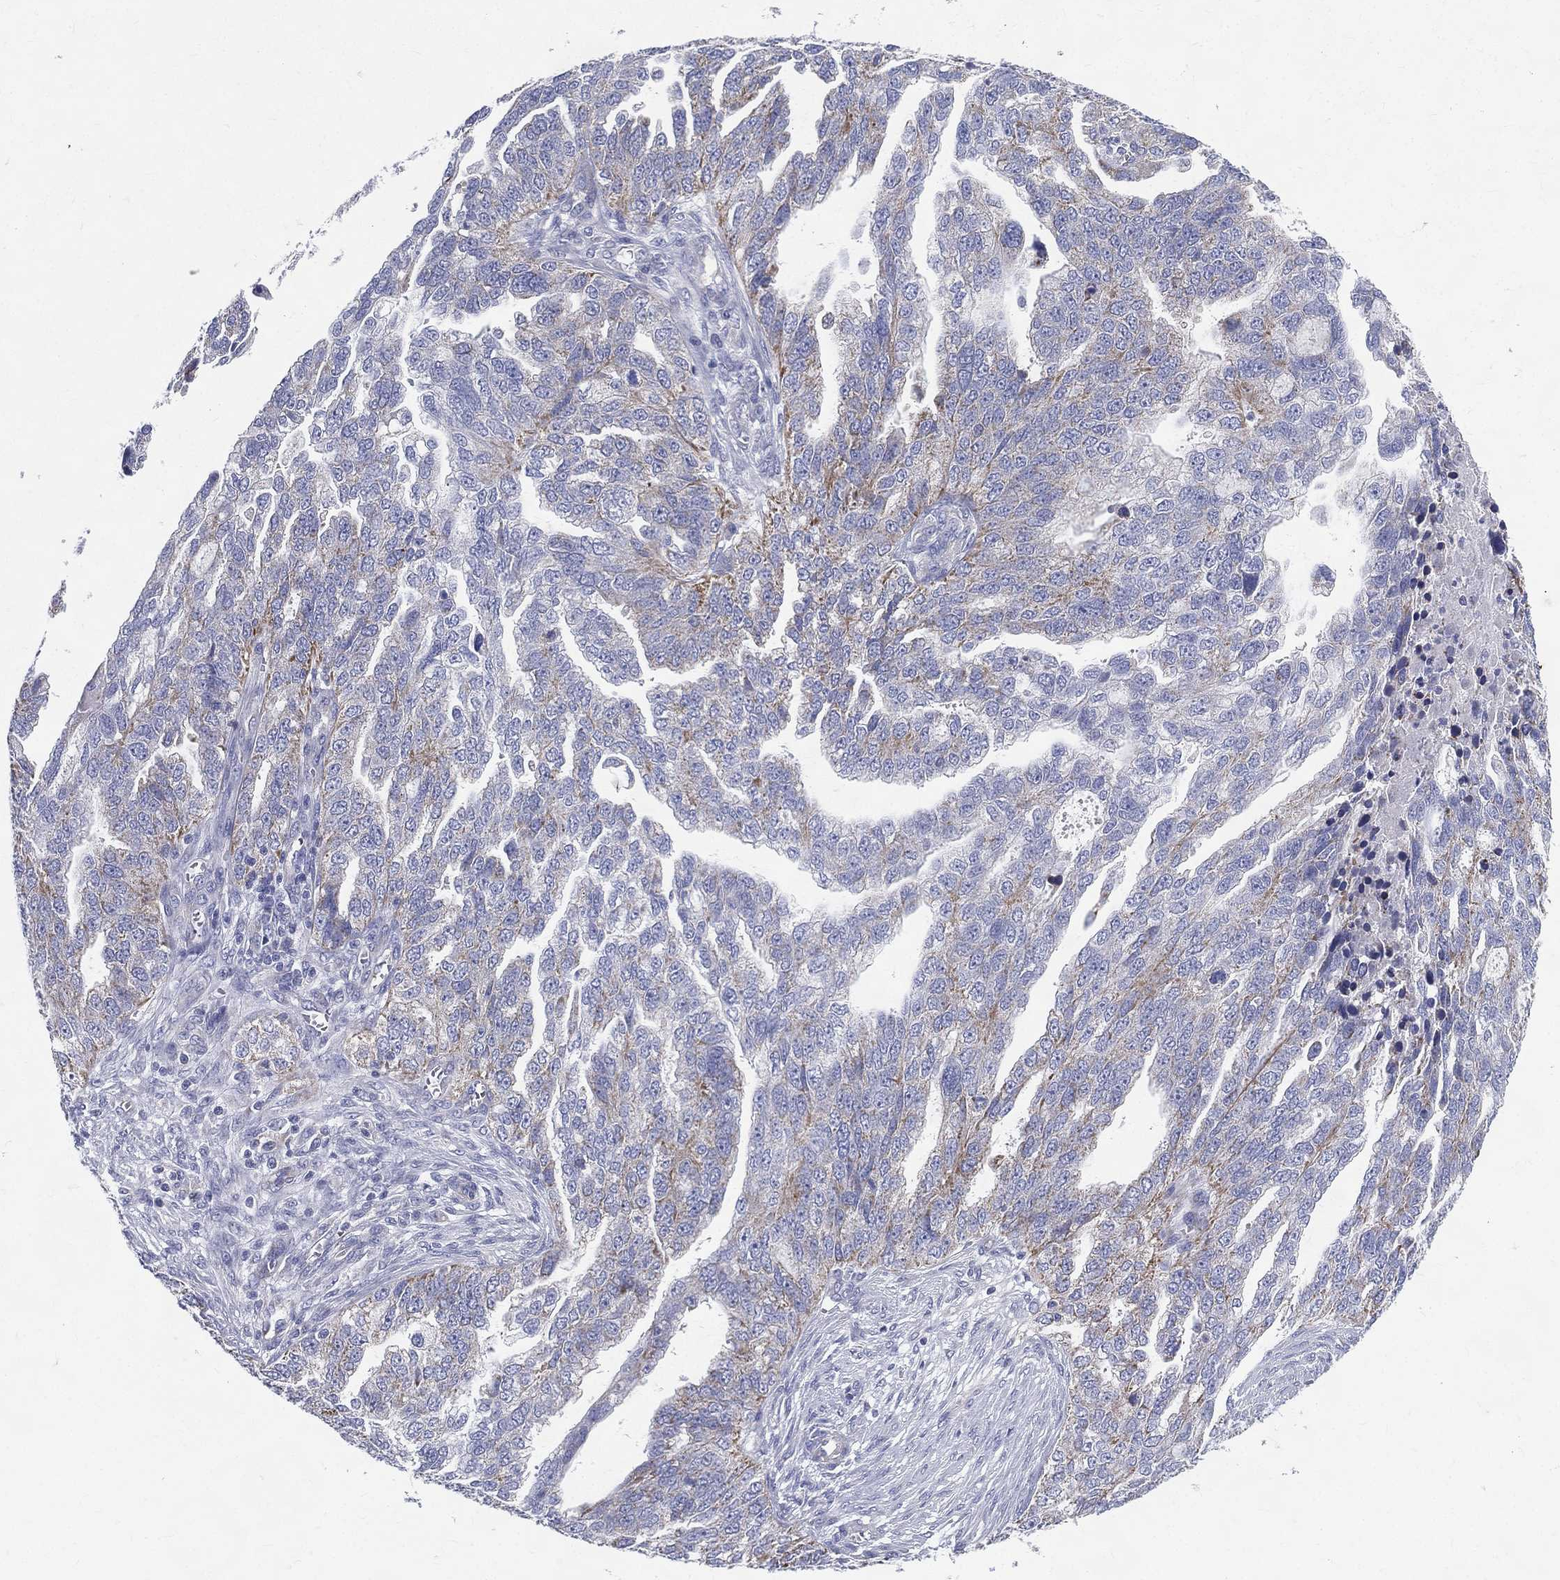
{"staining": {"intensity": "moderate", "quantity": "<25%", "location": "cytoplasmic/membranous"}, "tissue": "ovarian cancer", "cell_type": "Tumor cells", "image_type": "cancer", "snomed": [{"axis": "morphology", "description": "Cystadenocarcinoma, serous, NOS"}, {"axis": "topography", "description": "Ovary"}], "caption": "Serous cystadenocarcinoma (ovarian) tissue shows moderate cytoplasmic/membranous expression in approximately <25% of tumor cells", "gene": "PWWP3A", "patient": {"sex": "female", "age": 51}}